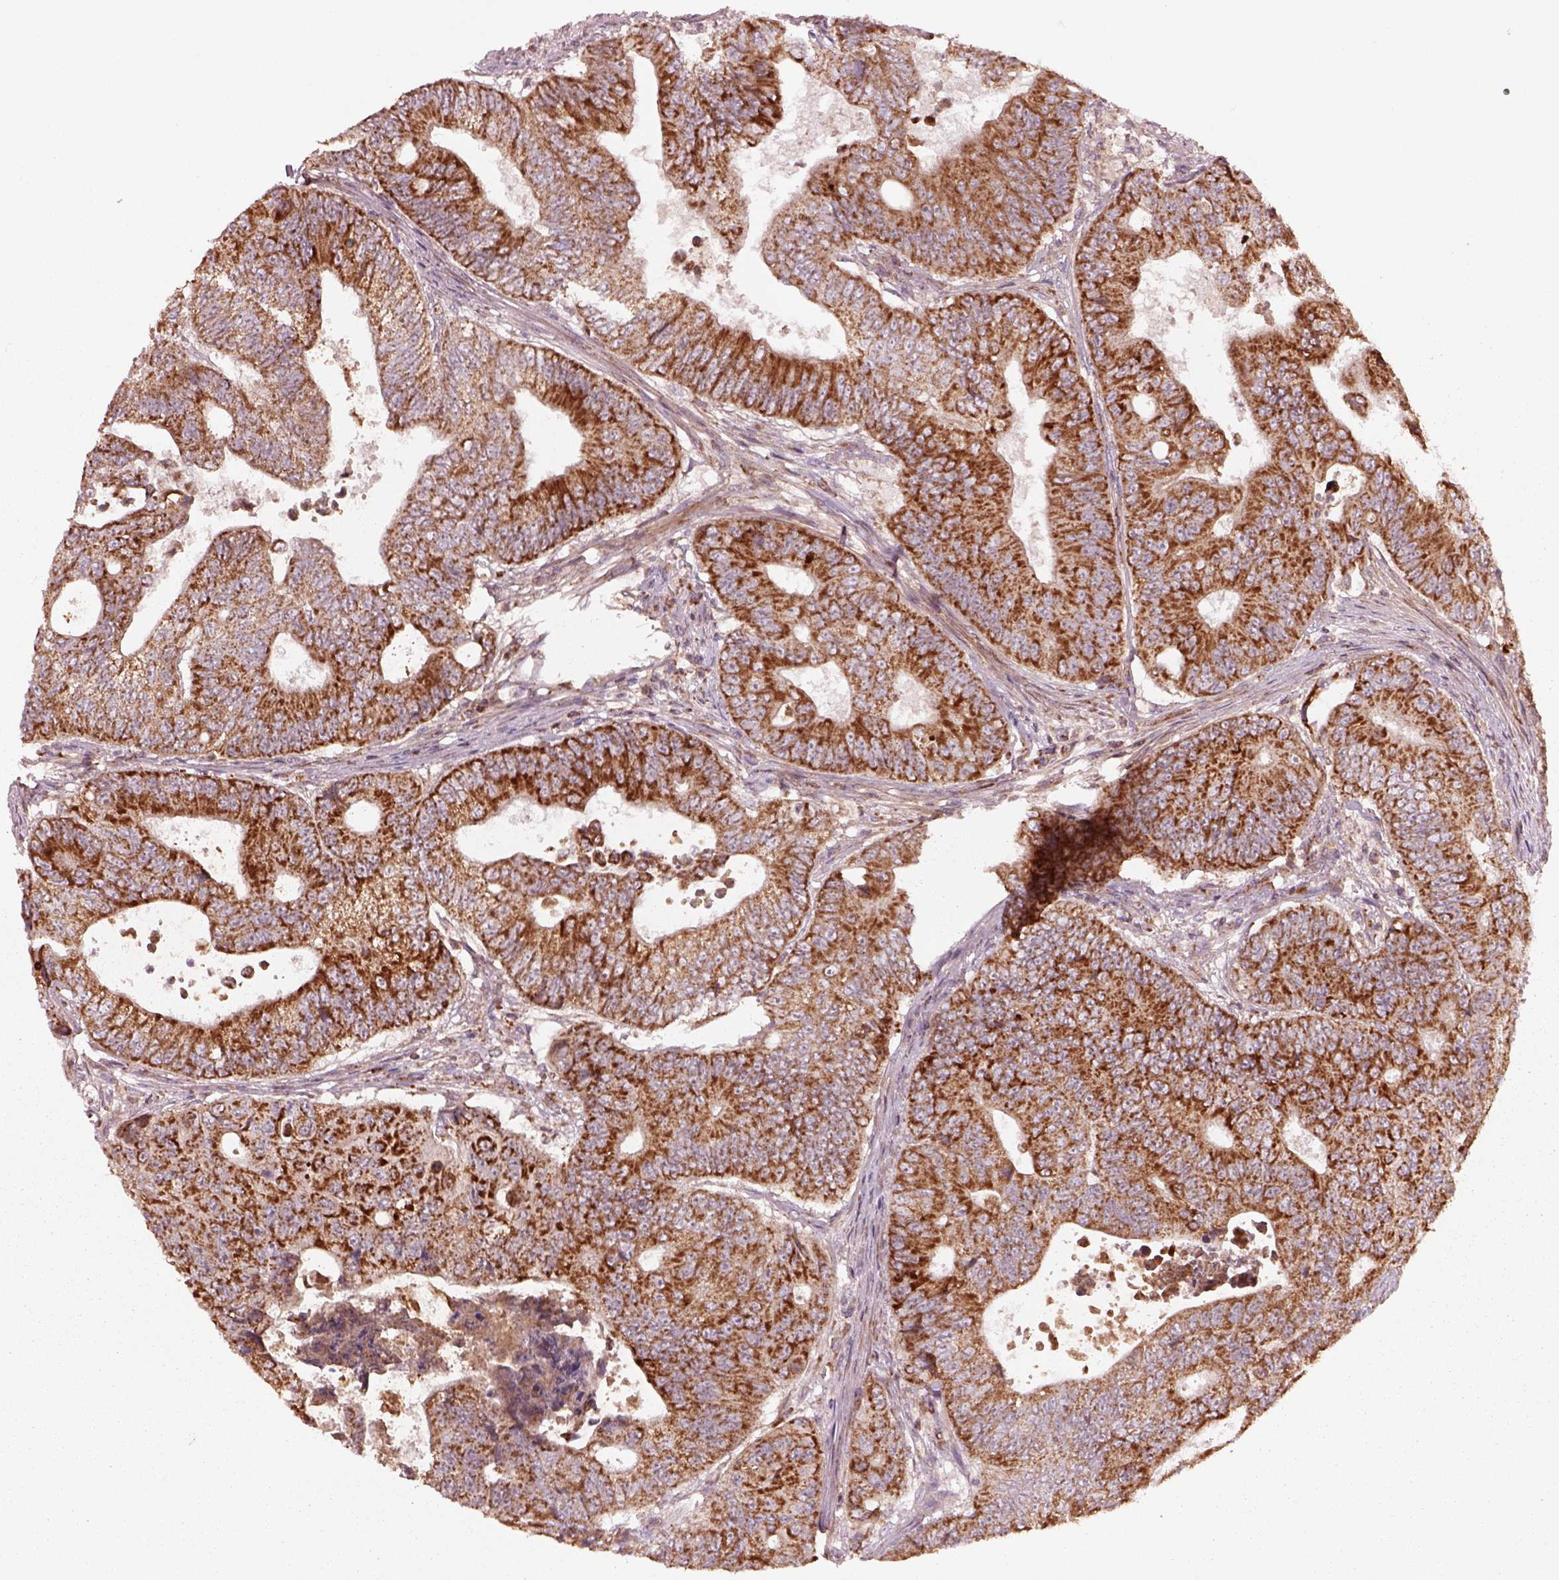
{"staining": {"intensity": "moderate", "quantity": ">75%", "location": "cytoplasmic/membranous"}, "tissue": "colorectal cancer", "cell_type": "Tumor cells", "image_type": "cancer", "snomed": [{"axis": "morphology", "description": "Adenocarcinoma, NOS"}, {"axis": "topography", "description": "Colon"}], "caption": "Immunohistochemical staining of human colorectal cancer displays moderate cytoplasmic/membranous protein staining in approximately >75% of tumor cells. The protein is stained brown, and the nuclei are stained in blue (DAB IHC with brightfield microscopy, high magnification).", "gene": "SLC25A5", "patient": {"sex": "female", "age": 48}}